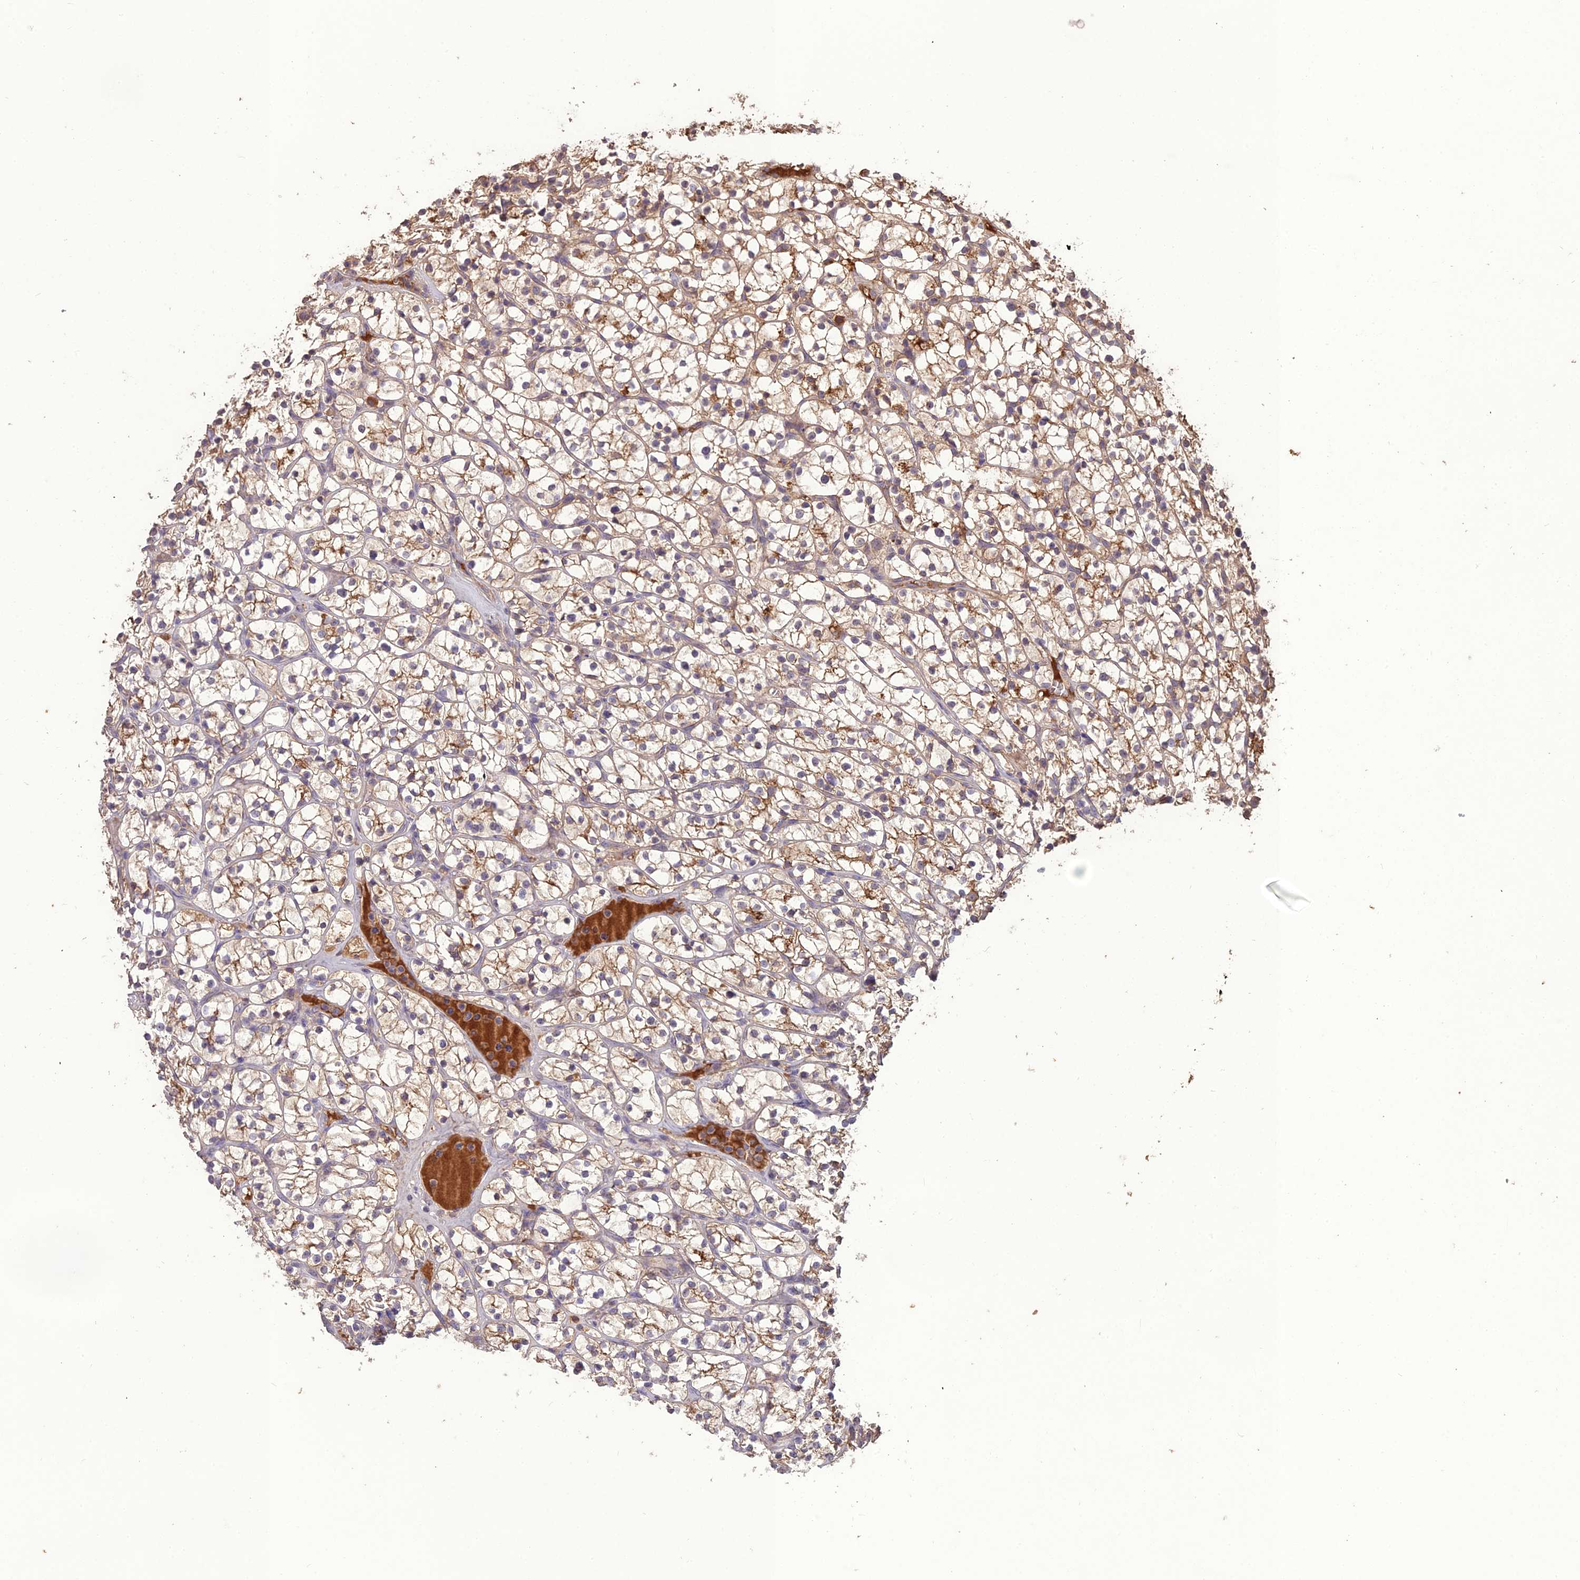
{"staining": {"intensity": "moderate", "quantity": ">75%", "location": "cytoplasmic/membranous"}, "tissue": "renal cancer", "cell_type": "Tumor cells", "image_type": "cancer", "snomed": [{"axis": "morphology", "description": "Adenocarcinoma, NOS"}, {"axis": "topography", "description": "Kidney"}], "caption": "Immunohistochemistry of renal cancer (adenocarcinoma) displays medium levels of moderate cytoplasmic/membranous staining in about >75% of tumor cells.", "gene": "KCTD16", "patient": {"sex": "female", "age": 64}}